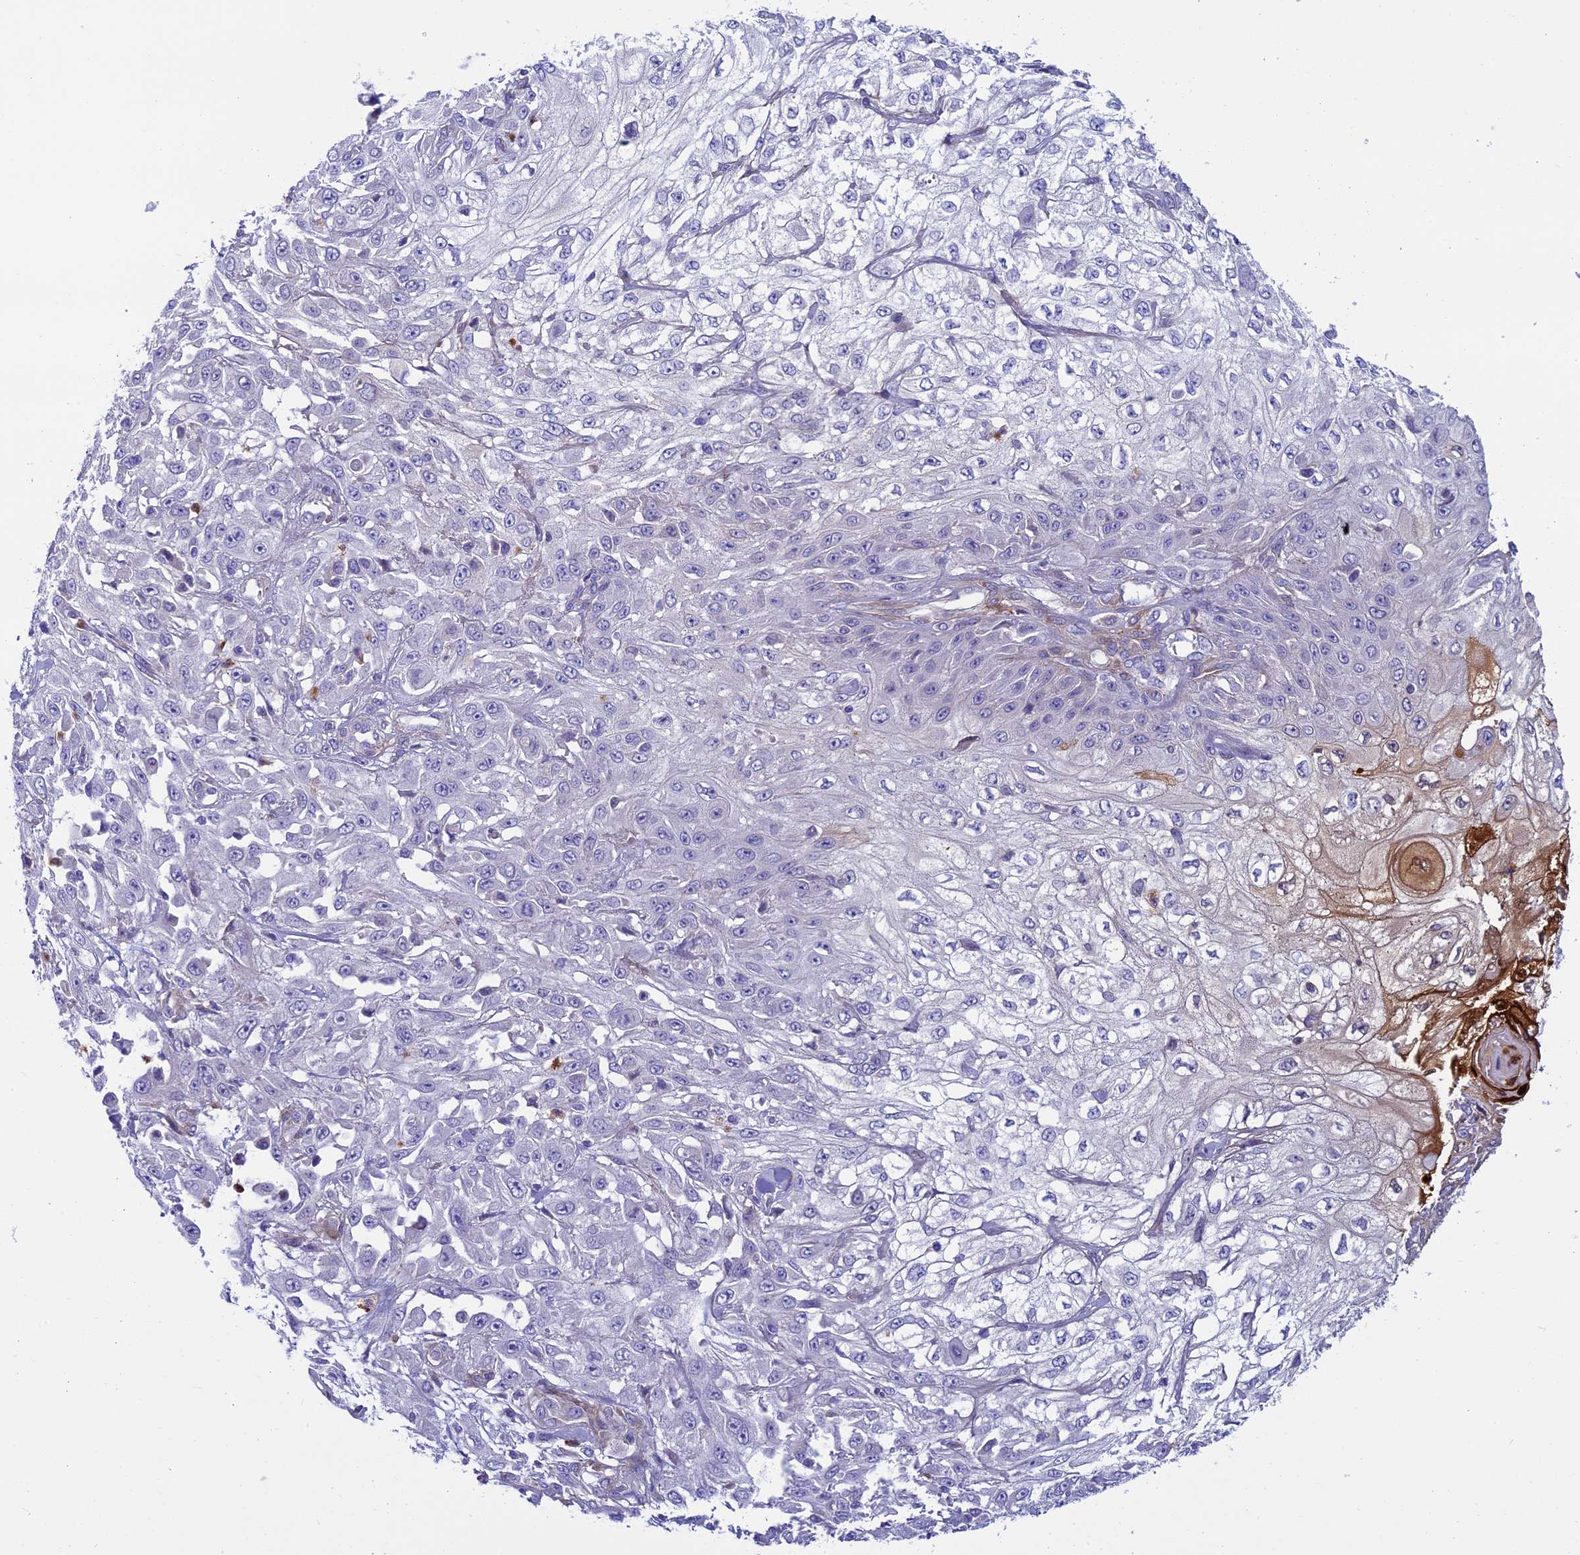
{"staining": {"intensity": "negative", "quantity": "none", "location": "none"}, "tissue": "skin cancer", "cell_type": "Tumor cells", "image_type": "cancer", "snomed": [{"axis": "morphology", "description": "Squamous cell carcinoma, NOS"}, {"axis": "morphology", "description": "Squamous cell carcinoma, metastatic, NOS"}, {"axis": "topography", "description": "Skin"}, {"axis": "topography", "description": "Lymph node"}], "caption": "DAB immunohistochemical staining of skin cancer (metastatic squamous cell carcinoma) displays no significant expression in tumor cells.", "gene": "LOXL1", "patient": {"sex": "male", "age": 75}}